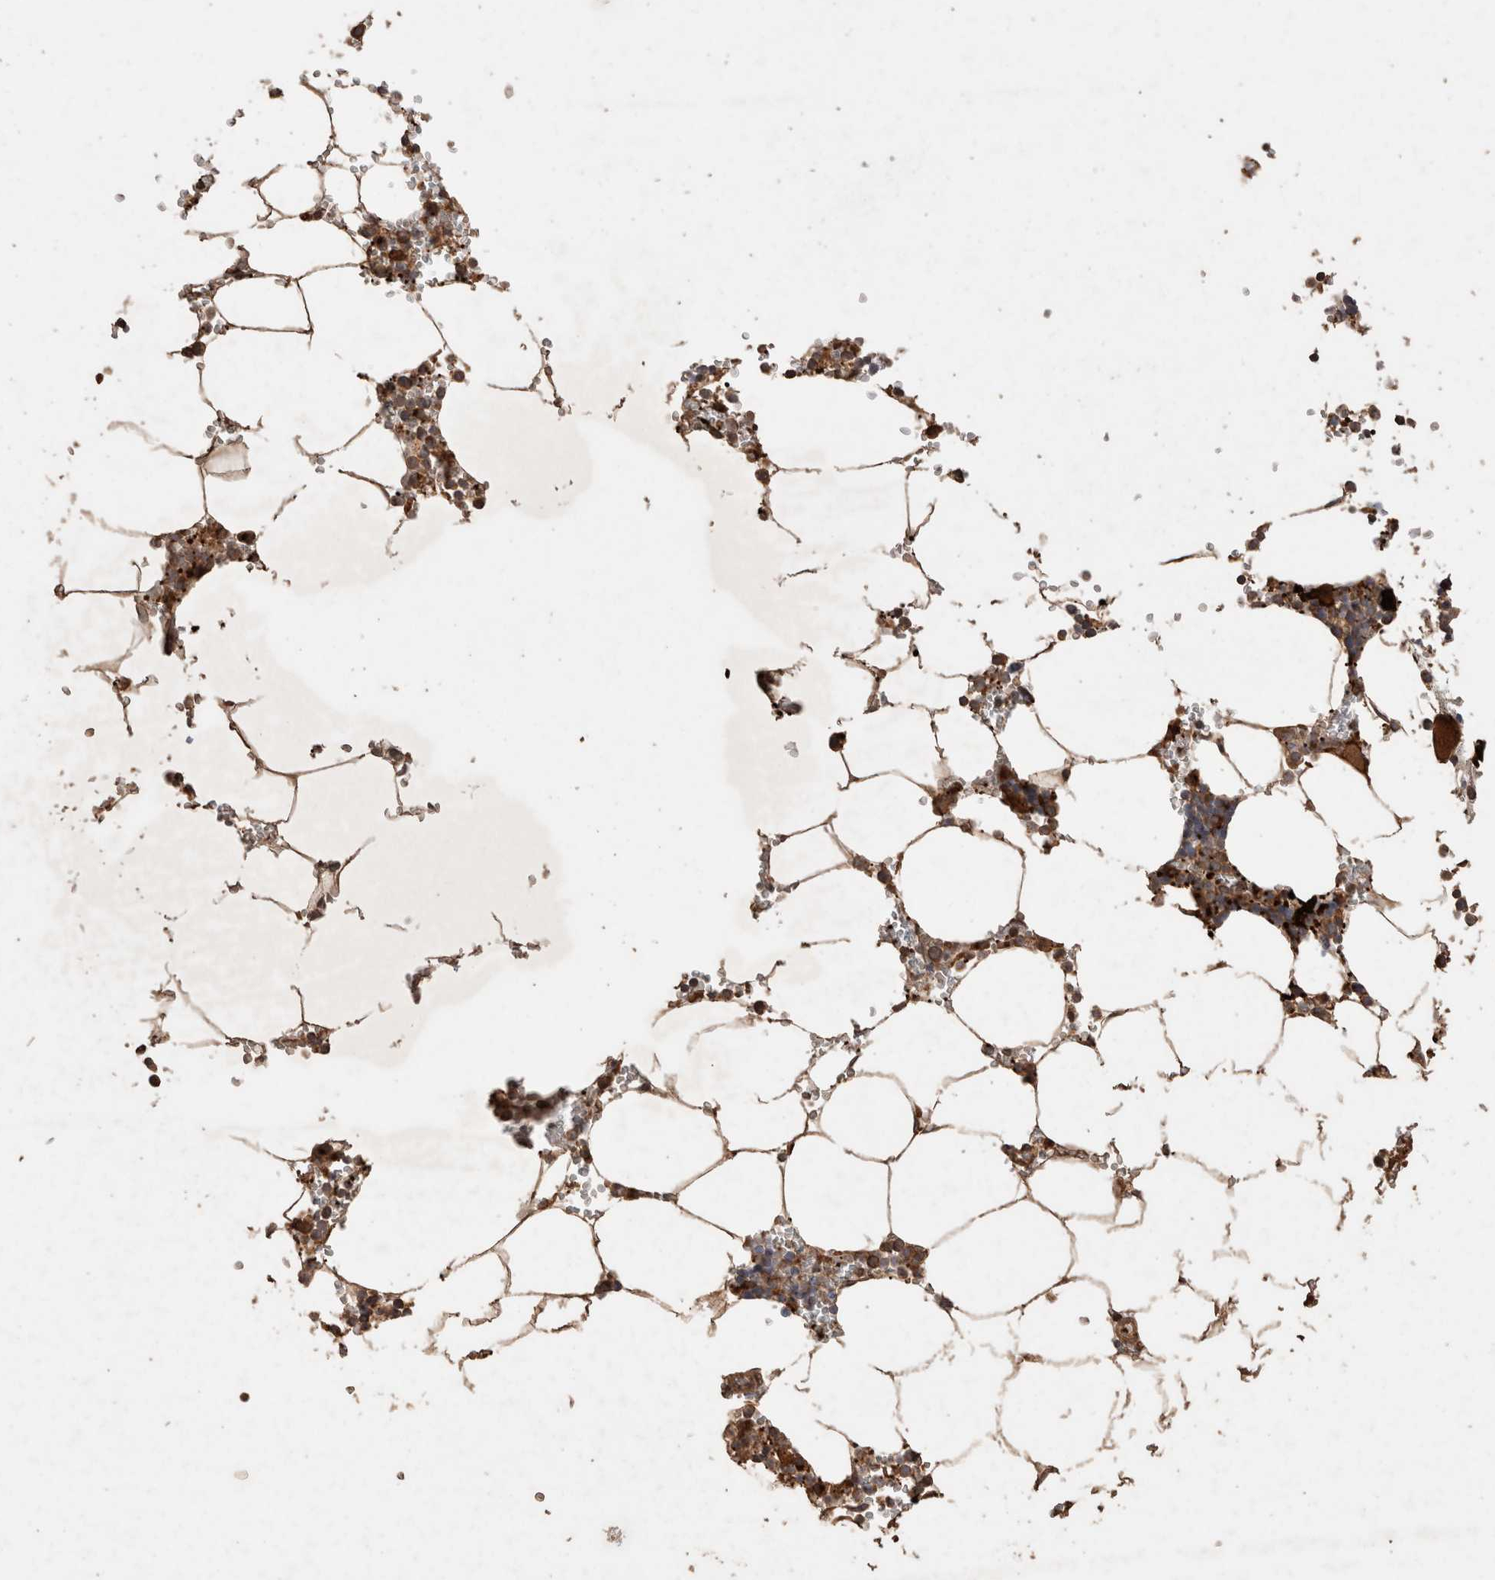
{"staining": {"intensity": "strong", "quantity": "<25%", "location": "cytoplasmic/membranous"}, "tissue": "bone marrow", "cell_type": "Hematopoietic cells", "image_type": "normal", "snomed": [{"axis": "morphology", "description": "Normal tissue, NOS"}, {"axis": "topography", "description": "Bone marrow"}], "caption": "IHC (DAB) staining of normal human bone marrow reveals strong cytoplasmic/membranous protein staining in about <25% of hematopoietic cells.", "gene": "SNX31", "patient": {"sex": "male", "age": 70}}